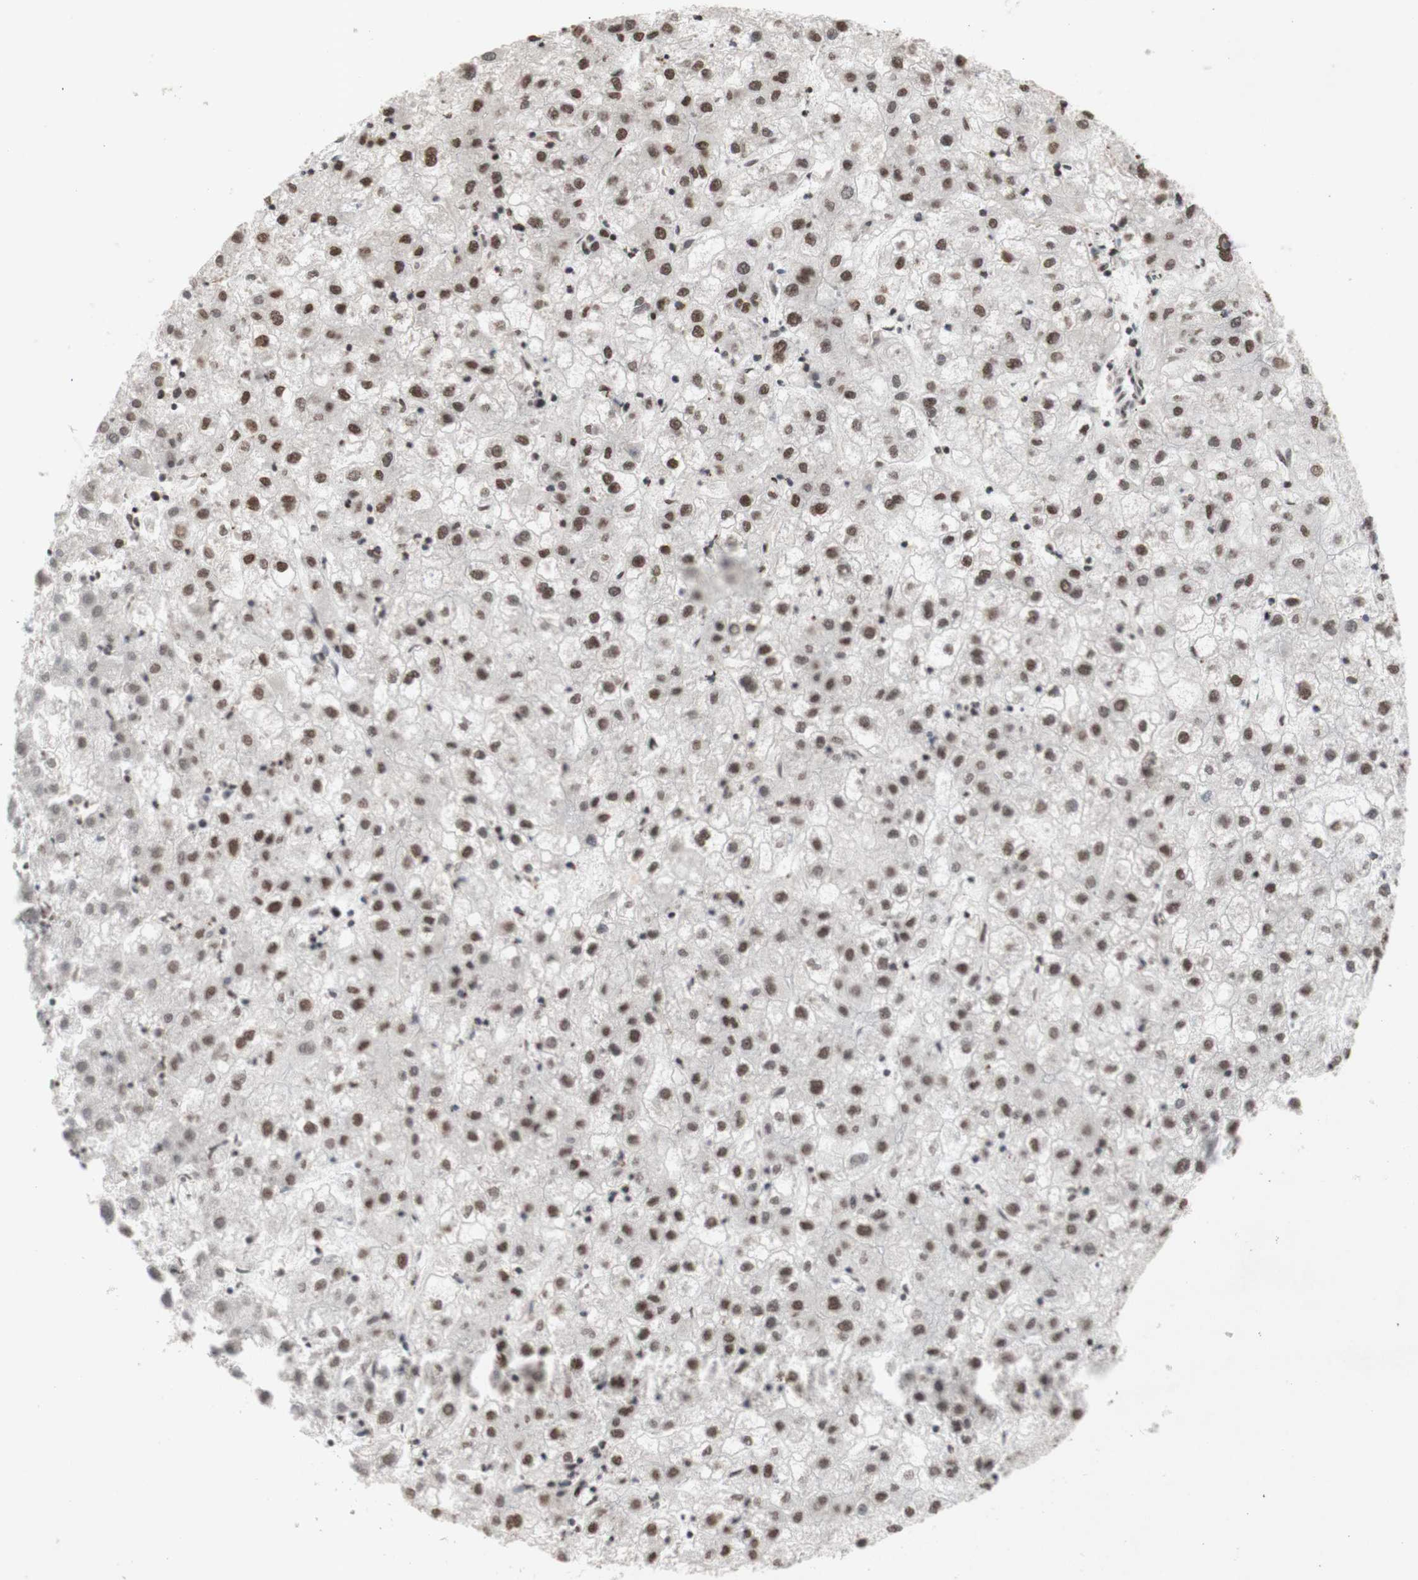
{"staining": {"intensity": "moderate", "quantity": ">75%", "location": "nuclear"}, "tissue": "liver cancer", "cell_type": "Tumor cells", "image_type": "cancer", "snomed": [{"axis": "morphology", "description": "Carcinoma, Hepatocellular, NOS"}, {"axis": "topography", "description": "Liver"}], "caption": "Immunohistochemistry (IHC) (DAB) staining of liver cancer displays moderate nuclear protein staining in about >75% of tumor cells.", "gene": "SFPQ", "patient": {"sex": "male", "age": 72}}